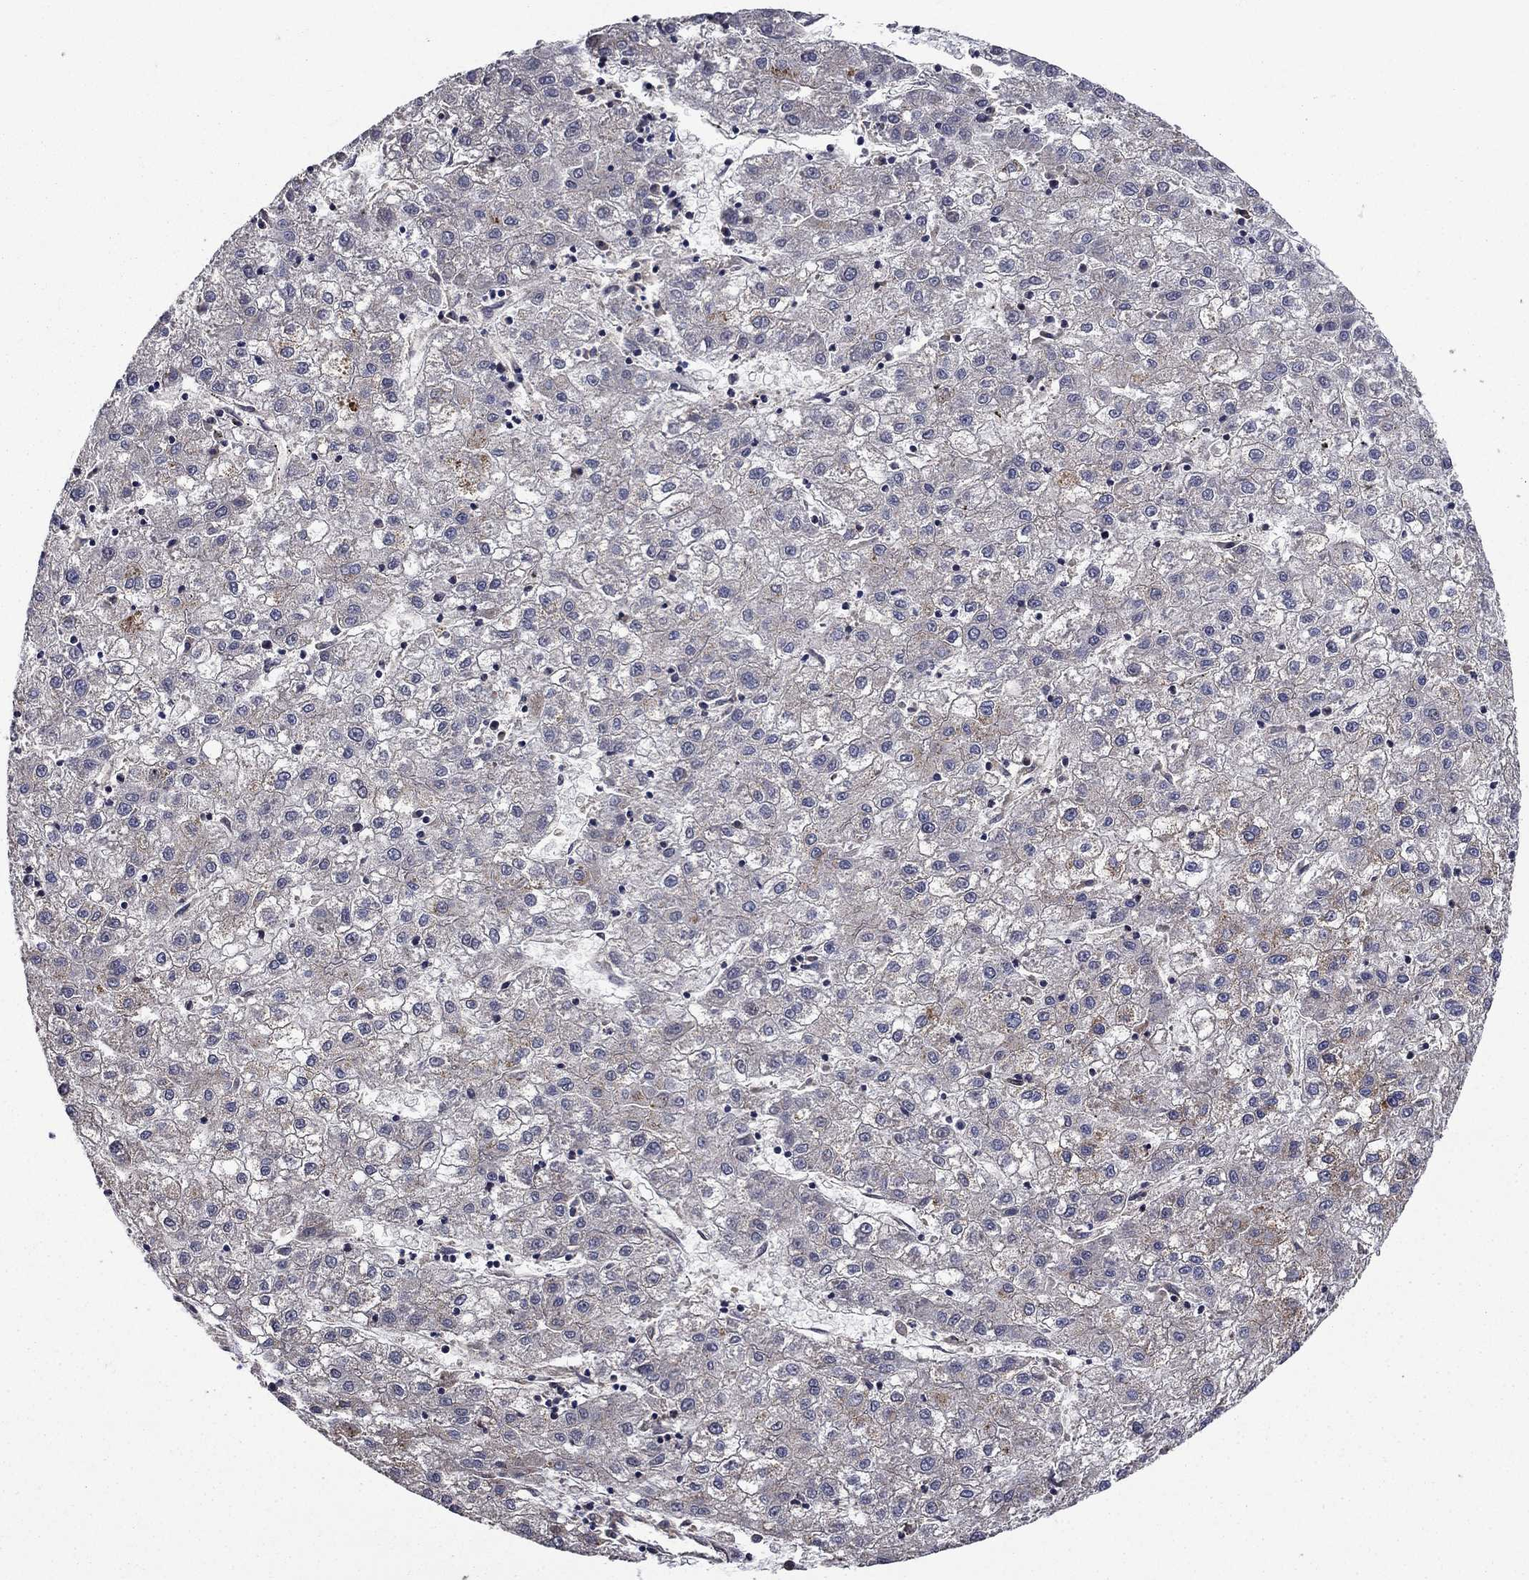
{"staining": {"intensity": "weak", "quantity": "<25%", "location": "cytoplasmic/membranous"}, "tissue": "liver cancer", "cell_type": "Tumor cells", "image_type": "cancer", "snomed": [{"axis": "morphology", "description": "Carcinoma, Hepatocellular, NOS"}, {"axis": "topography", "description": "Liver"}], "caption": "IHC micrograph of human liver cancer (hepatocellular carcinoma) stained for a protein (brown), which displays no expression in tumor cells.", "gene": "AGTPBP1", "patient": {"sex": "male", "age": 72}}